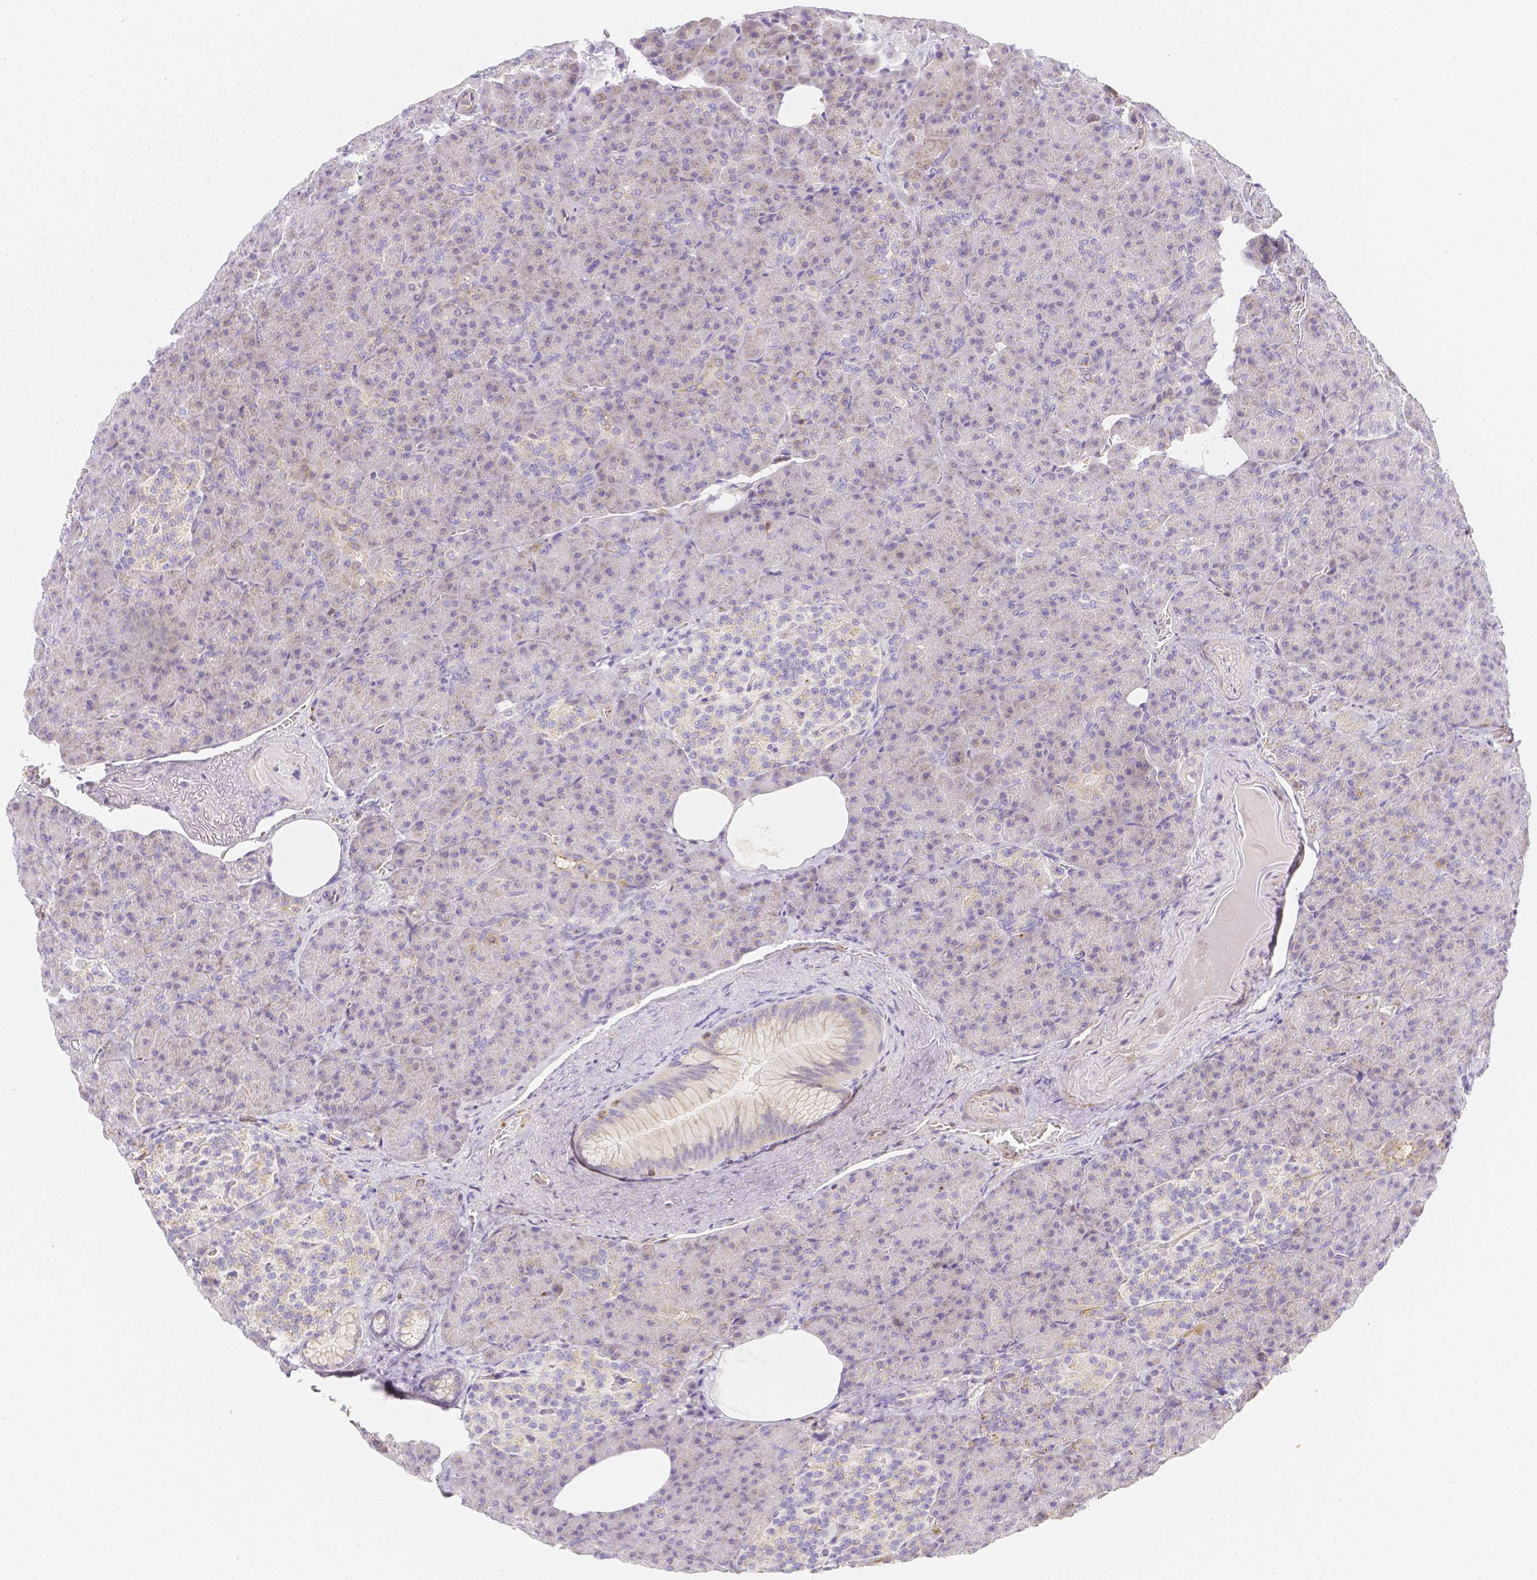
{"staining": {"intensity": "weak", "quantity": "<25%", "location": "cytoplasmic/membranous"}, "tissue": "pancreas", "cell_type": "Exocrine glandular cells", "image_type": "normal", "snomed": [{"axis": "morphology", "description": "Normal tissue, NOS"}, {"axis": "topography", "description": "Pancreas"}], "caption": "Exocrine glandular cells are negative for brown protein staining in unremarkable pancreas. Nuclei are stained in blue.", "gene": "ASAH2B", "patient": {"sex": "female", "age": 74}}